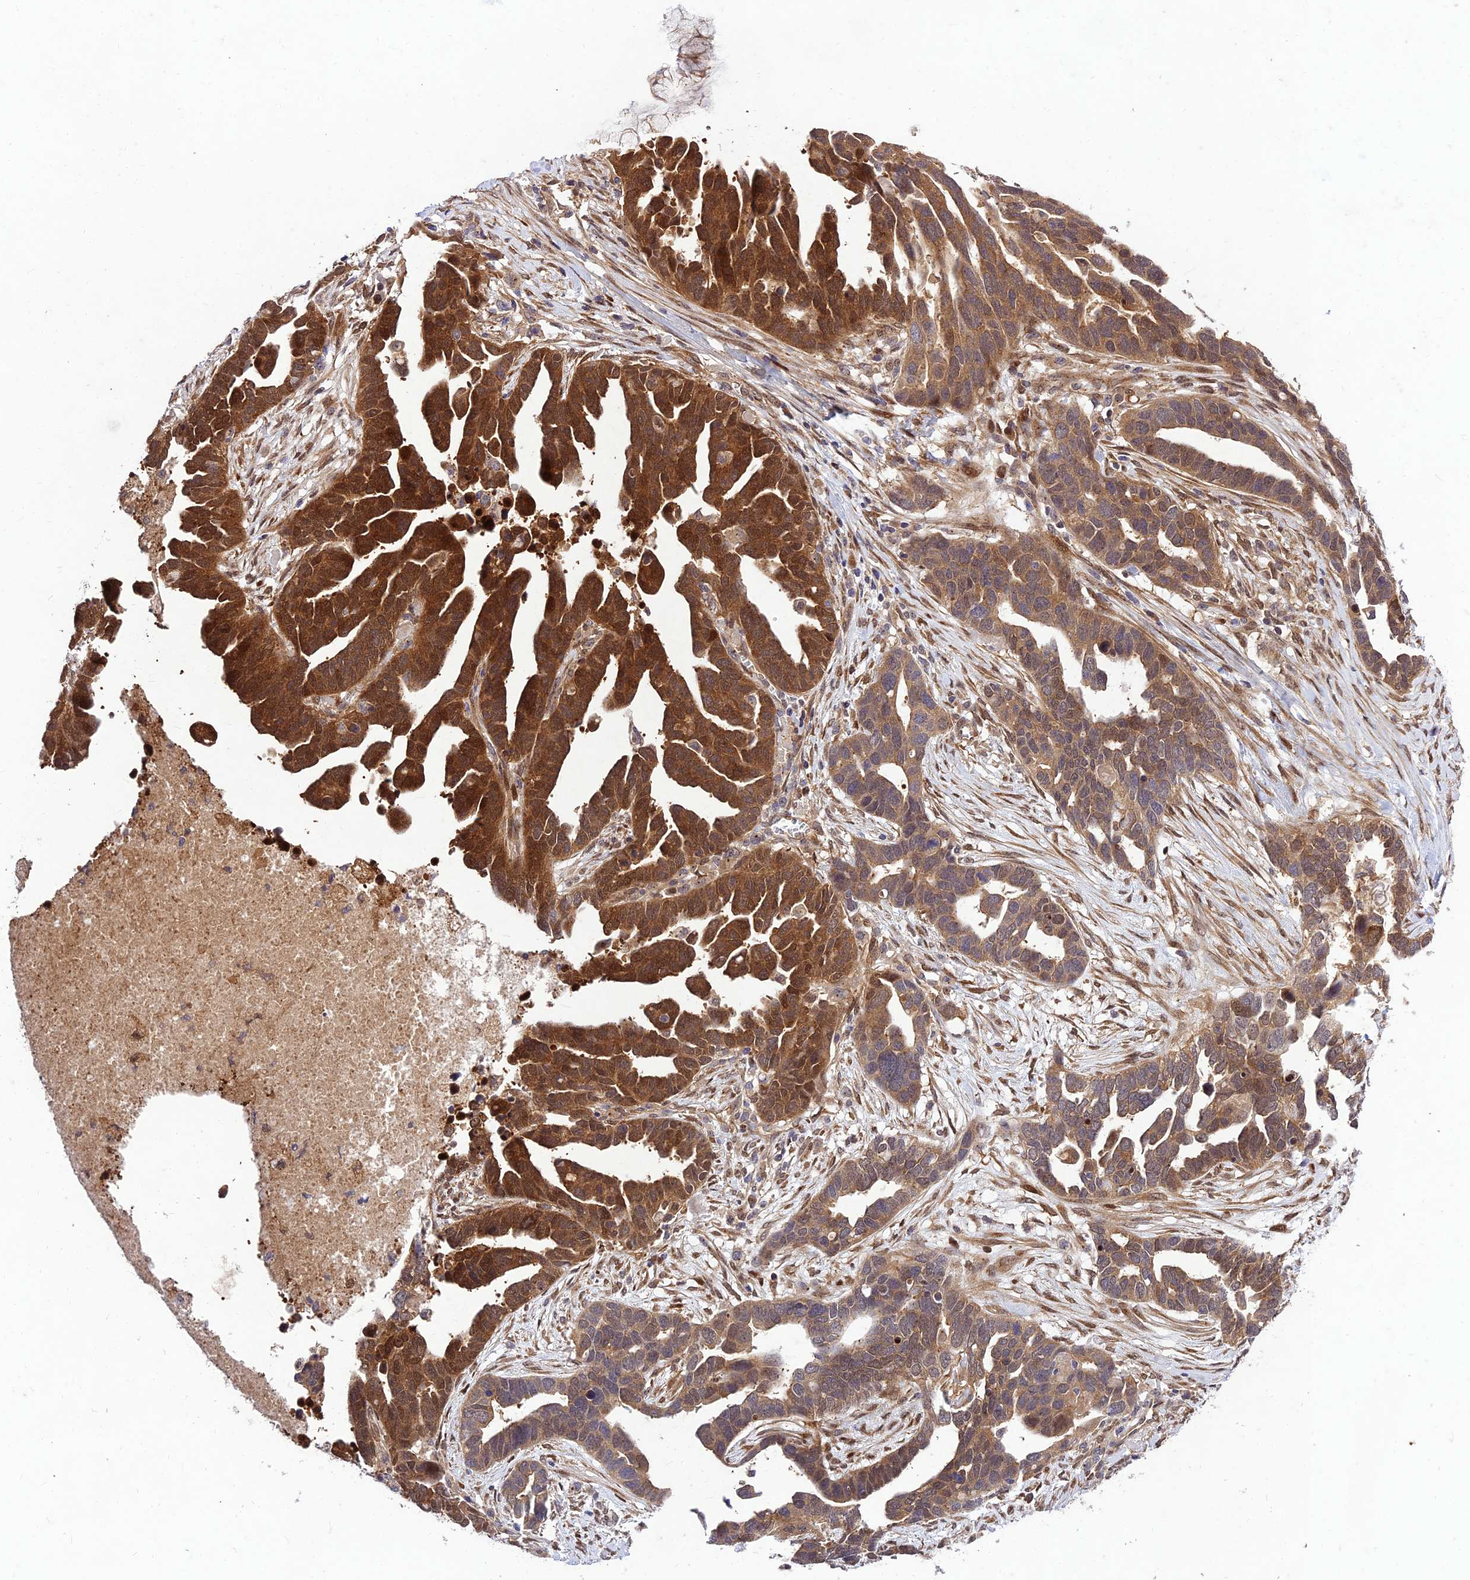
{"staining": {"intensity": "strong", "quantity": "25%-75%", "location": "cytoplasmic/membranous,nuclear"}, "tissue": "ovarian cancer", "cell_type": "Tumor cells", "image_type": "cancer", "snomed": [{"axis": "morphology", "description": "Cystadenocarcinoma, serous, NOS"}, {"axis": "topography", "description": "Ovary"}], "caption": "A high amount of strong cytoplasmic/membranous and nuclear positivity is seen in approximately 25%-75% of tumor cells in ovarian serous cystadenocarcinoma tissue.", "gene": "MKKS", "patient": {"sex": "female", "age": 54}}